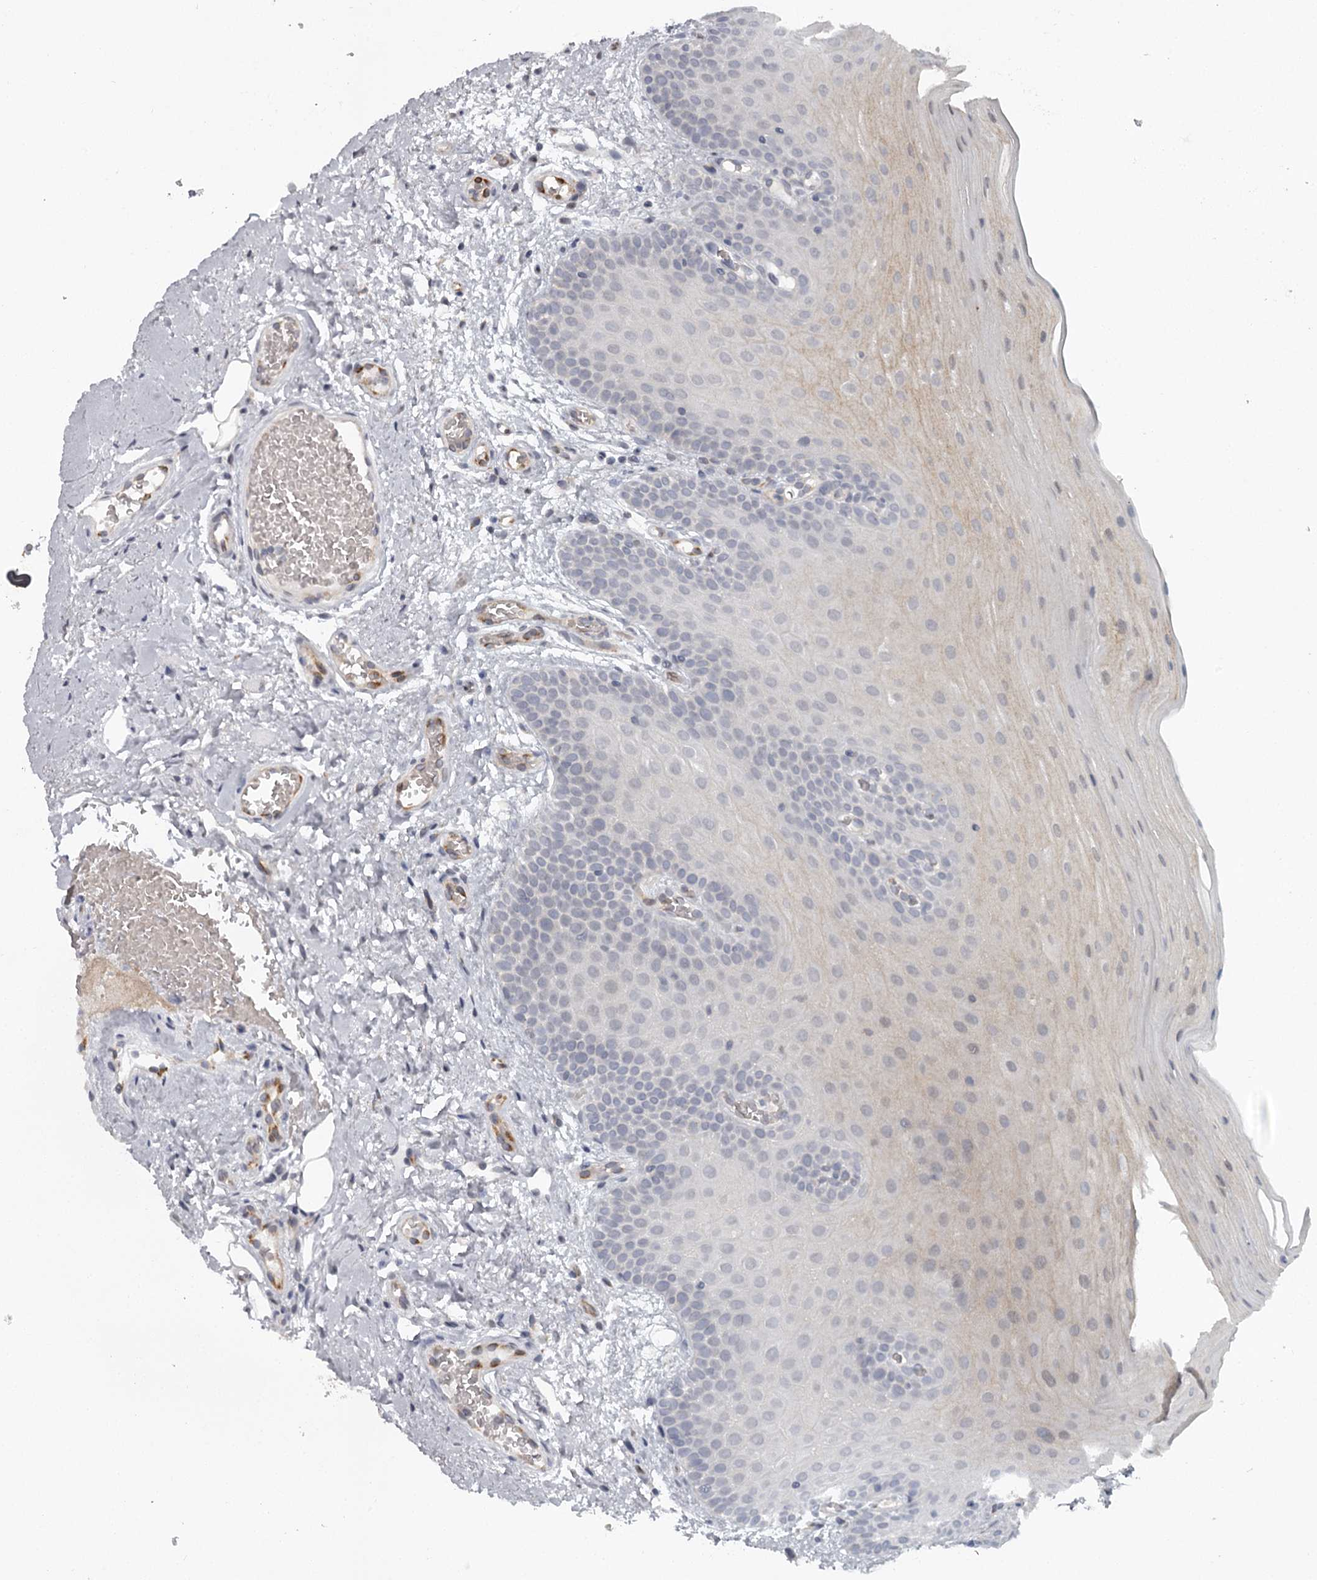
{"staining": {"intensity": "moderate", "quantity": "25%-75%", "location": "cytoplasmic/membranous,nuclear"}, "tissue": "oral mucosa", "cell_type": "Squamous epithelial cells", "image_type": "normal", "snomed": [{"axis": "morphology", "description": "Normal tissue, NOS"}, {"axis": "topography", "description": "Oral tissue"}], "caption": "Normal oral mucosa demonstrates moderate cytoplasmic/membranous,nuclear positivity in approximately 25%-75% of squamous epithelial cells, visualized by immunohistochemistry. (DAB (3,3'-diaminobenzidine) IHC with brightfield microscopy, high magnification).", "gene": "FAM13C", "patient": {"sex": "male", "age": 68}}